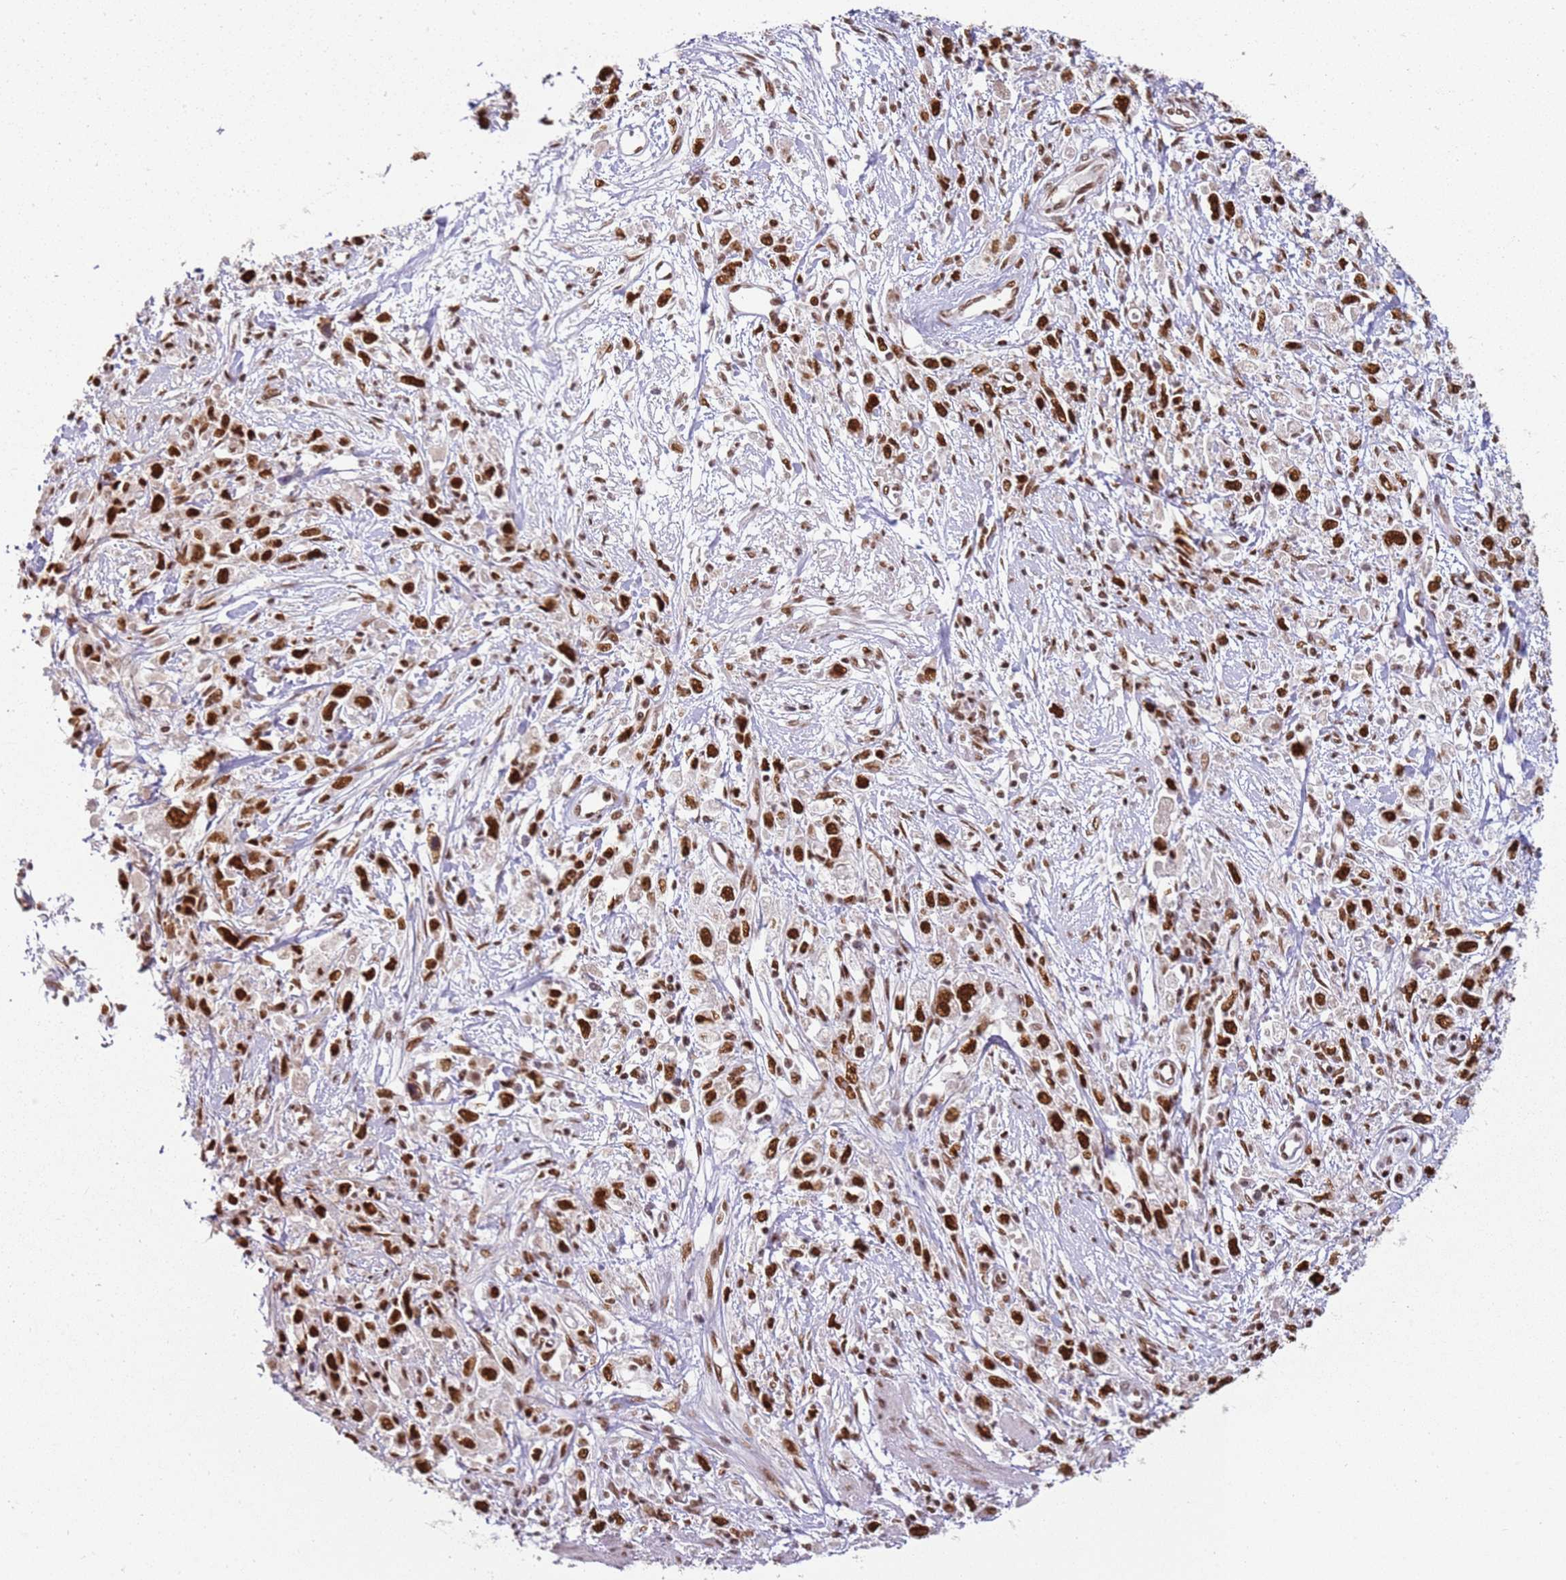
{"staining": {"intensity": "strong", "quantity": ">75%", "location": "nuclear"}, "tissue": "stomach cancer", "cell_type": "Tumor cells", "image_type": "cancer", "snomed": [{"axis": "morphology", "description": "Adenocarcinoma, NOS"}, {"axis": "topography", "description": "Stomach"}], "caption": "Strong nuclear expression is seen in about >75% of tumor cells in stomach adenocarcinoma.", "gene": "TENT4A", "patient": {"sex": "female", "age": 59}}